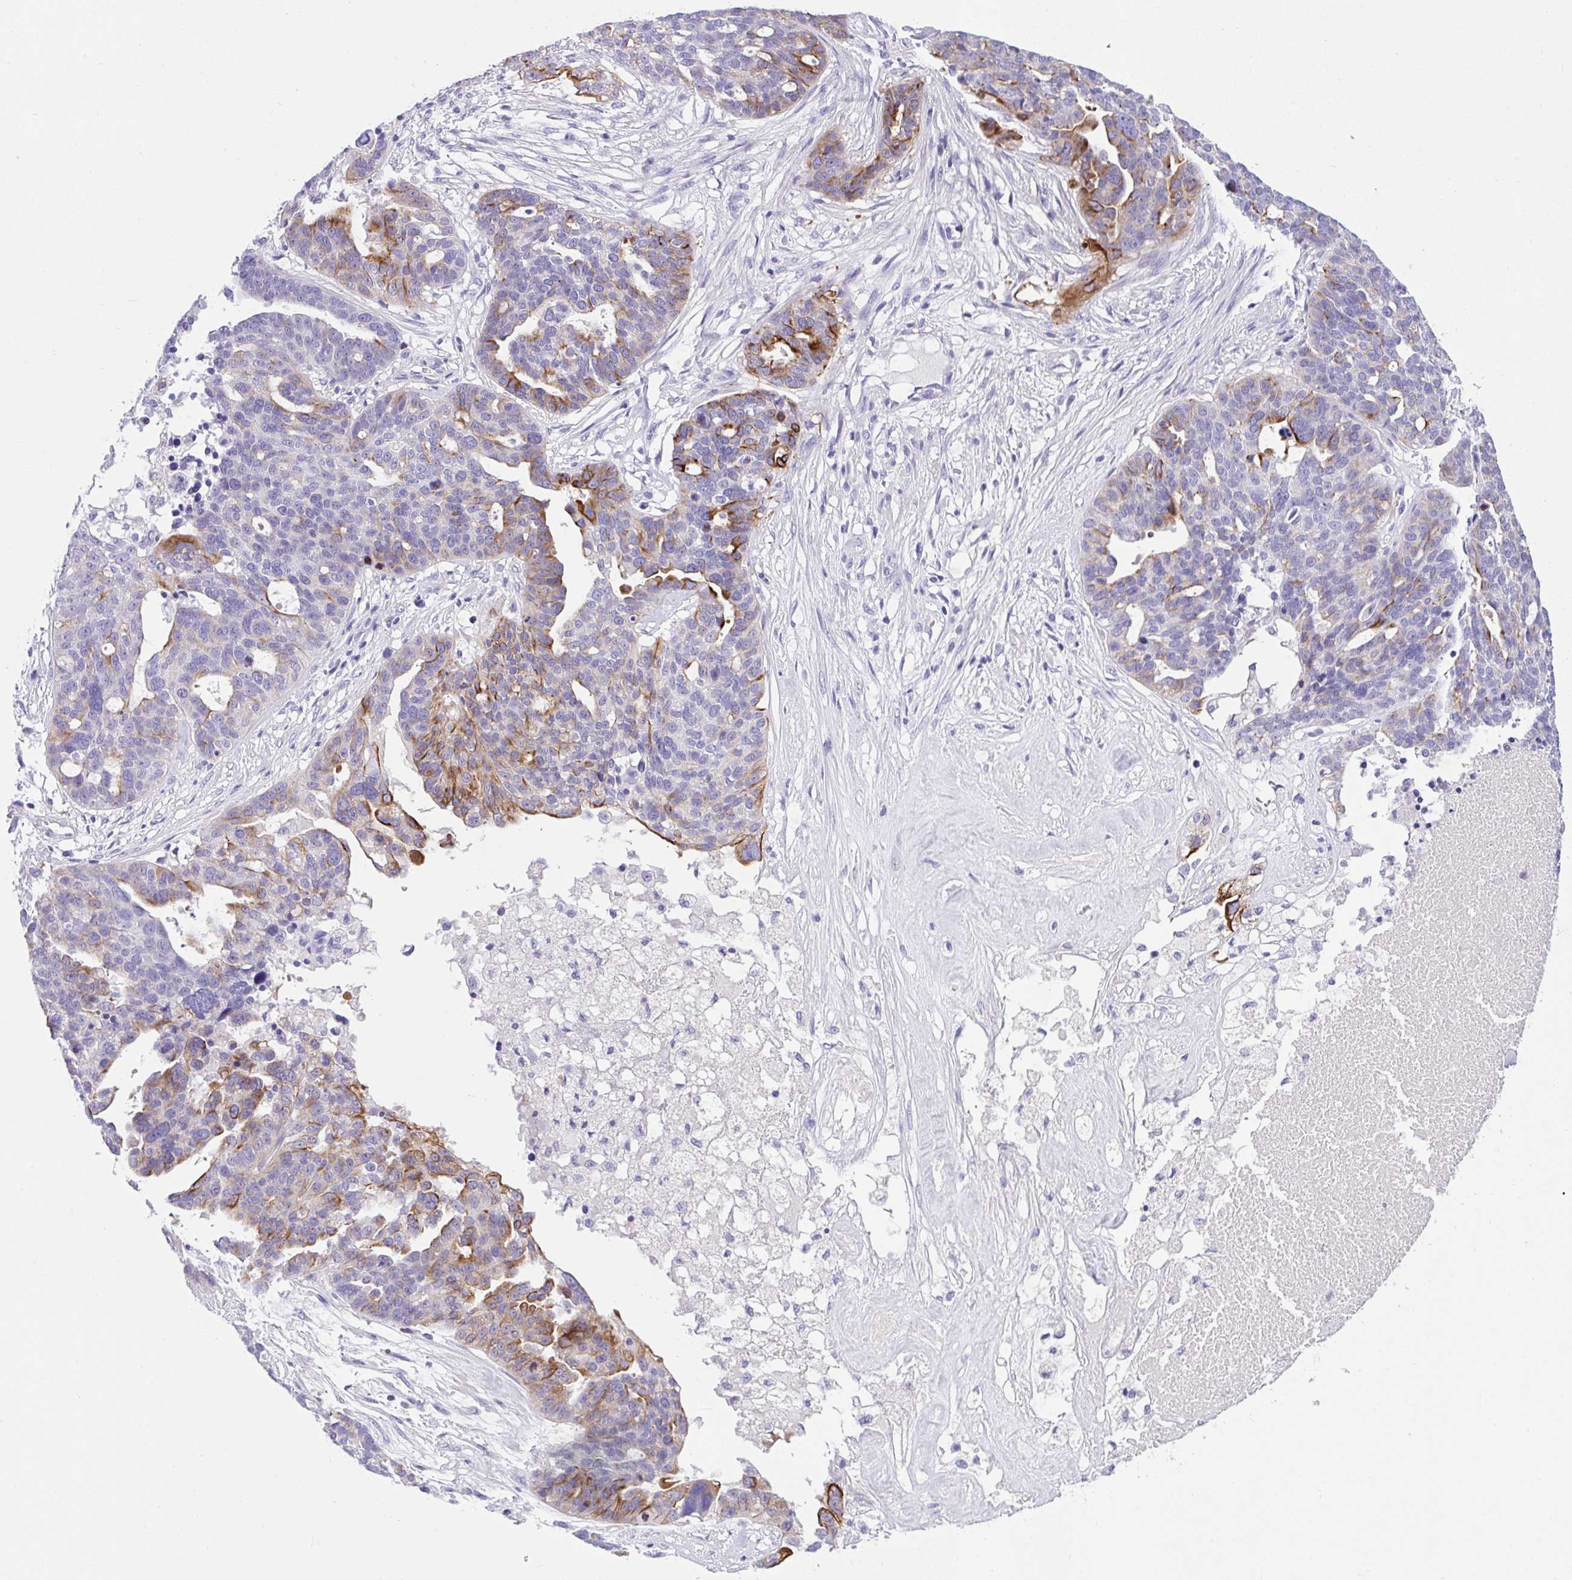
{"staining": {"intensity": "strong", "quantity": "<25%", "location": "cytoplasmic/membranous"}, "tissue": "ovarian cancer", "cell_type": "Tumor cells", "image_type": "cancer", "snomed": [{"axis": "morphology", "description": "Cystadenocarcinoma, serous, NOS"}, {"axis": "topography", "description": "Ovary"}], "caption": "Strong cytoplasmic/membranous protein staining is seen in approximately <25% of tumor cells in serous cystadenocarcinoma (ovarian).", "gene": "FBXL20", "patient": {"sex": "female", "age": 59}}